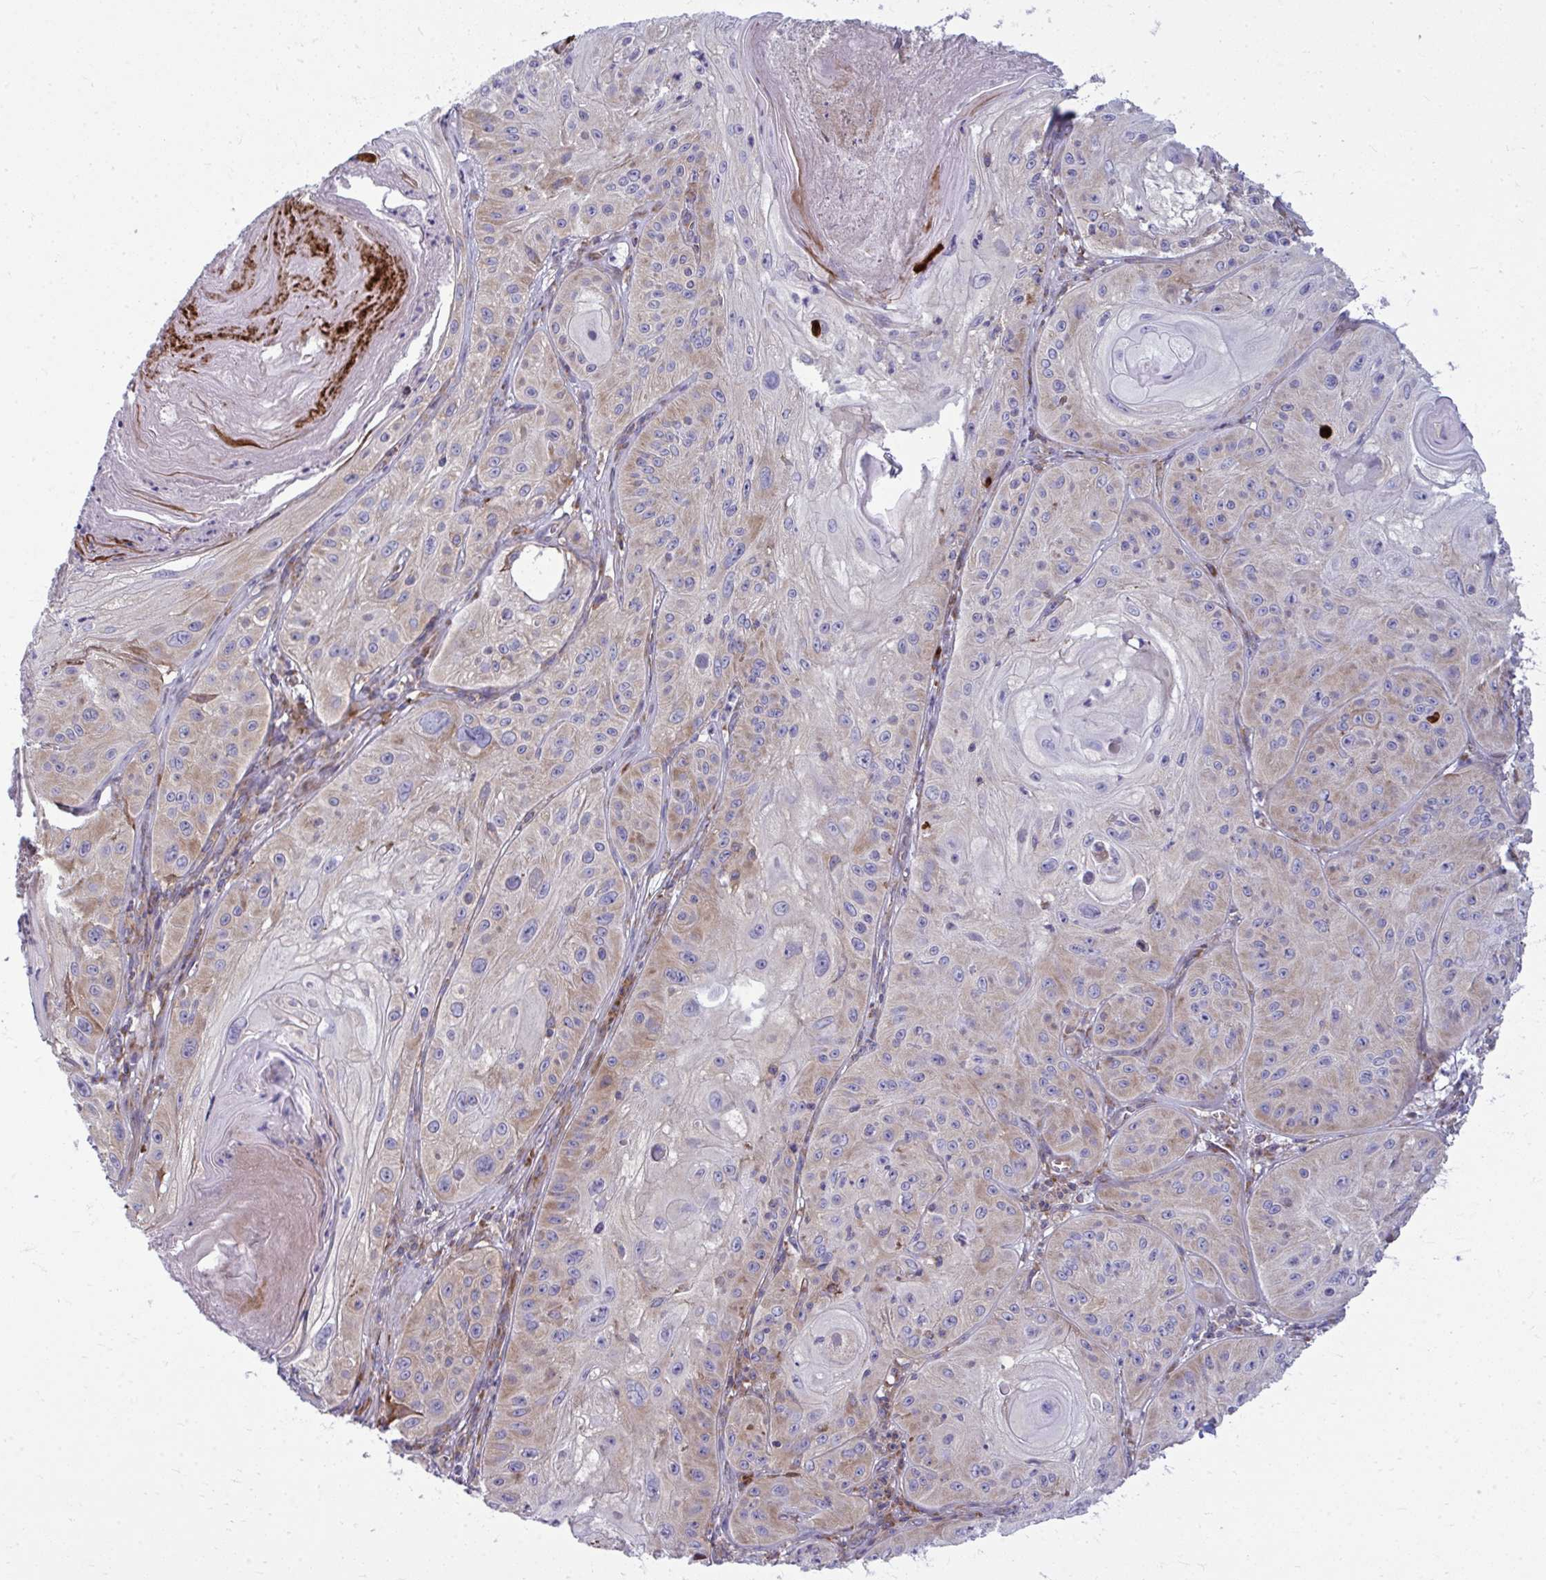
{"staining": {"intensity": "moderate", "quantity": "25%-75%", "location": "cytoplasmic/membranous"}, "tissue": "skin cancer", "cell_type": "Tumor cells", "image_type": "cancer", "snomed": [{"axis": "morphology", "description": "Squamous cell carcinoma, NOS"}, {"axis": "topography", "description": "Skin"}], "caption": "Squamous cell carcinoma (skin) stained with a protein marker demonstrates moderate staining in tumor cells.", "gene": "GFPT2", "patient": {"sex": "male", "age": 85}}